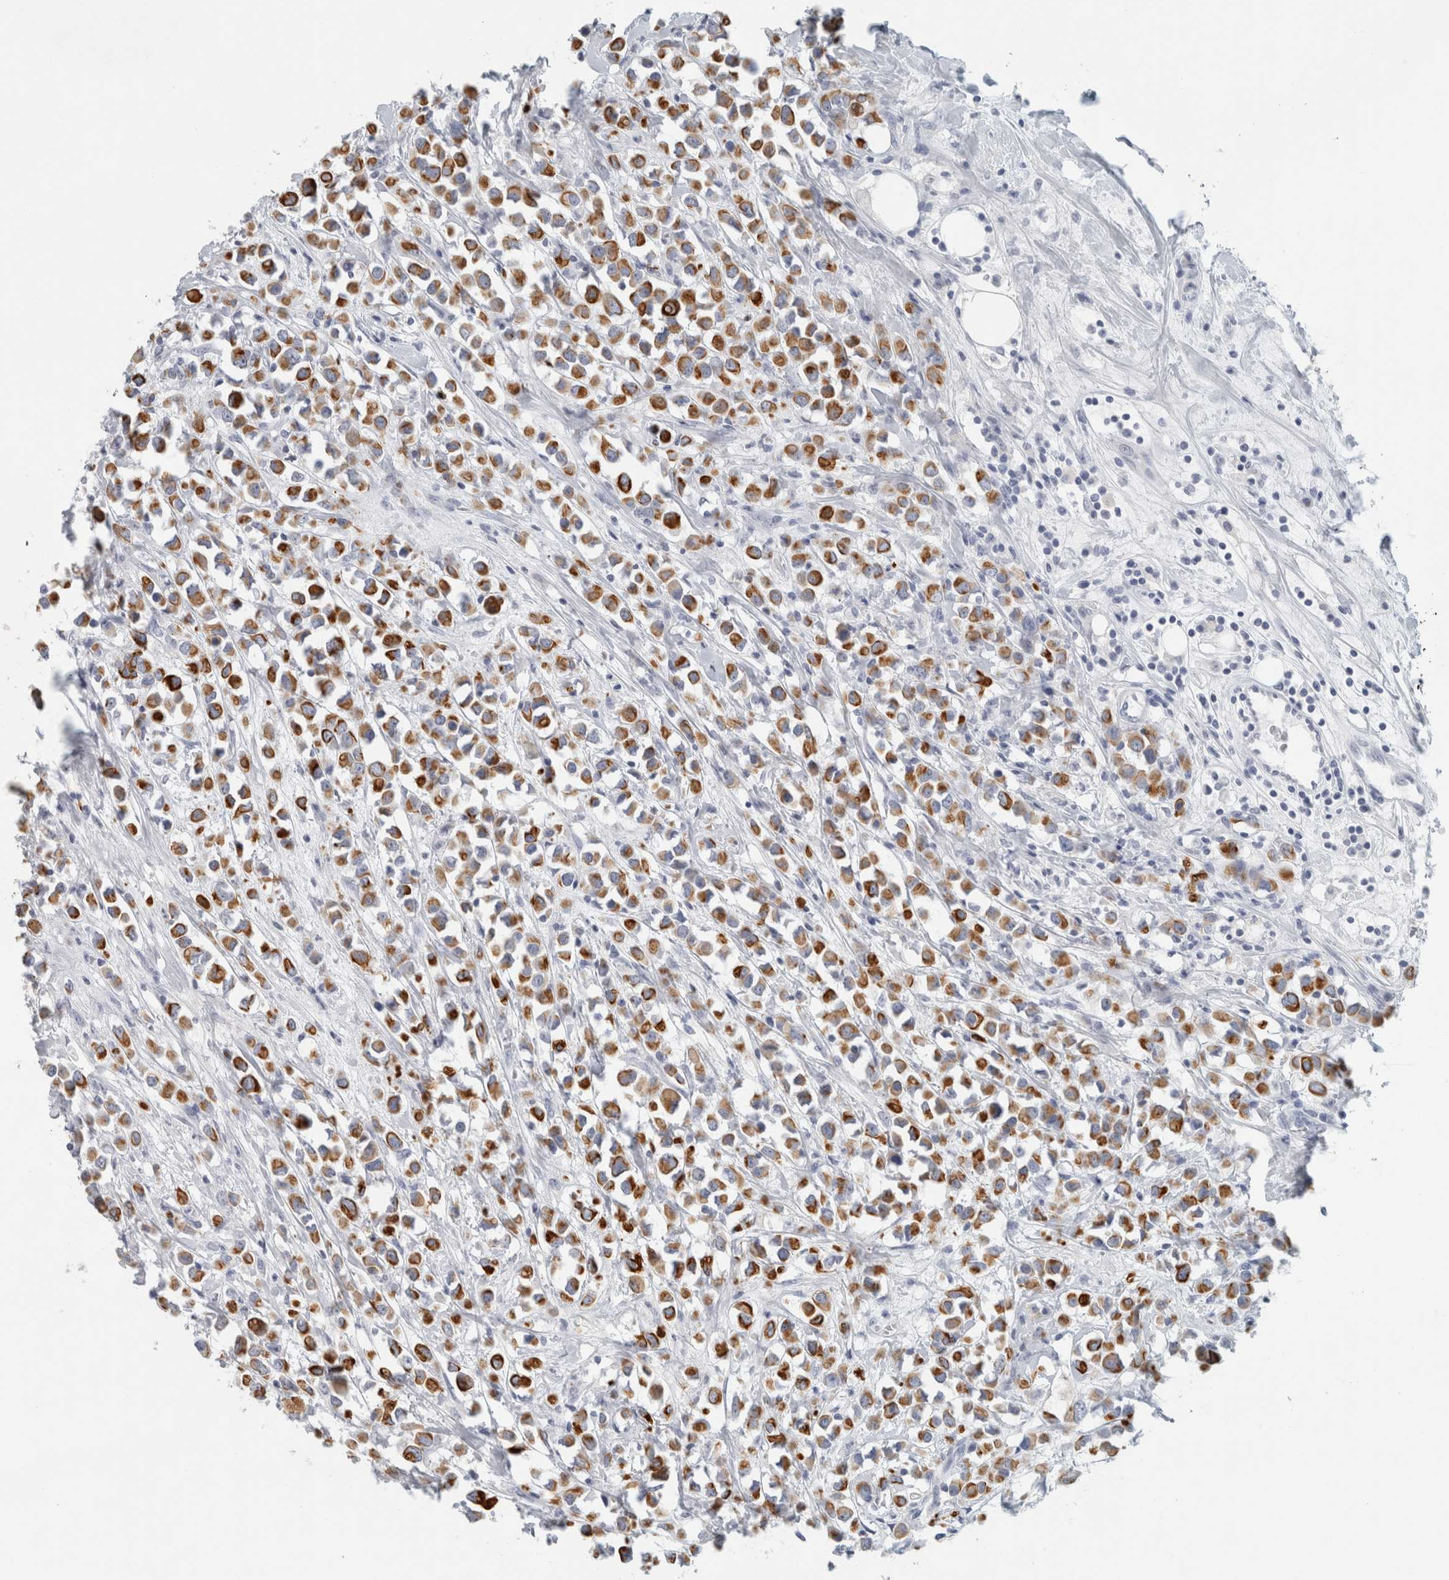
{"staining": {"intensity": "strong", "quantity": ">75%", "location": "cytoplasmic/membranous"}, "tissue": "breast cancer", "cell_type": "Tumor cells", "image_type": "cancer", "snomed": [{"axis": "morphology", "description": "Duct carcinoma"}, {"axis": "topography", "description": "Breast"}], "caption": "Human breast cancer stained for a protein (brown) exhibits strong cytoplasmic/membranous positive staining in about >75% of tumor cells.", "gene": "SLC28A3", "patient": {"sex": "female", "age": 61}}